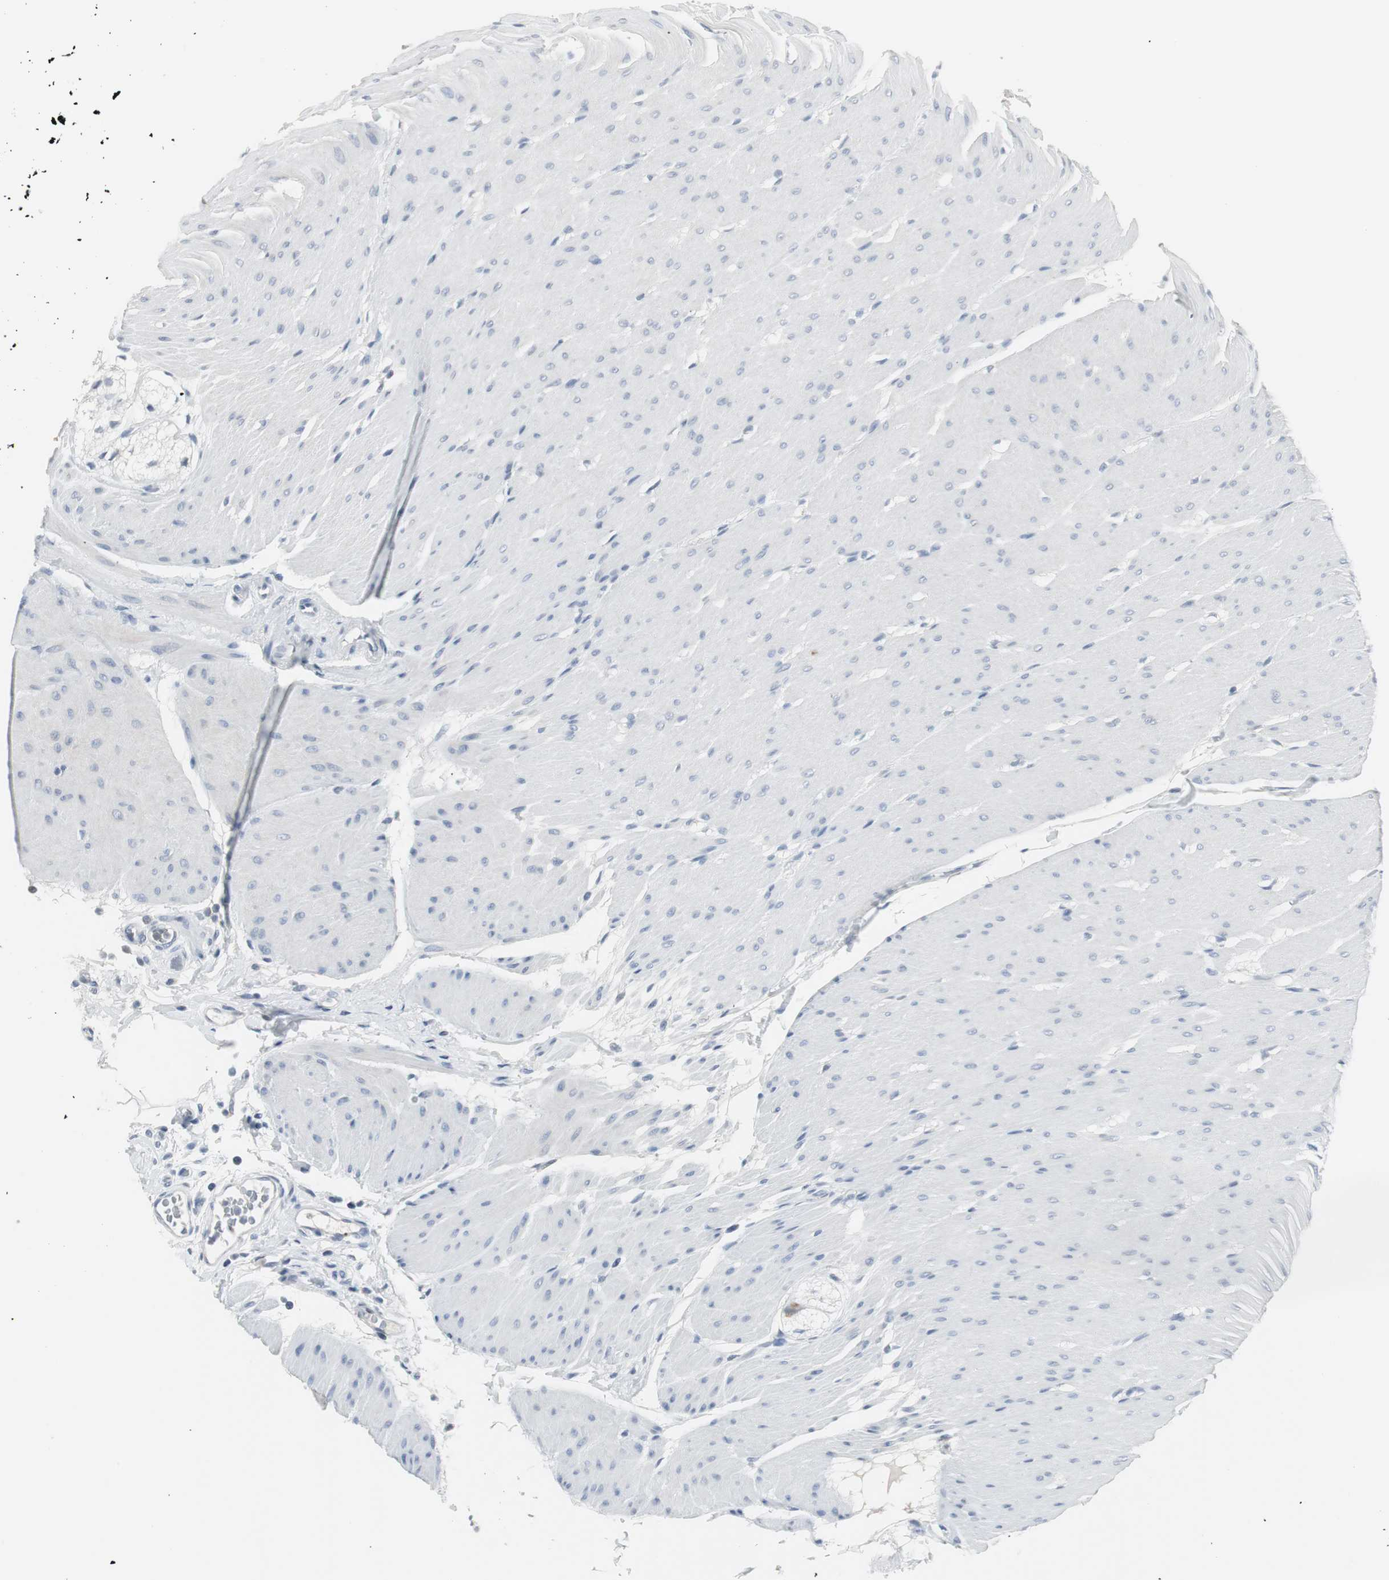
{"staining": {"intensity": "negative", "quantity": "none", "location": "none"}, "tissue": "colon", "cell_type": "Endothelial cells", "image_type": "normal", "snomed": [{"axis": "morphology", "description": "Normal tissue, NOS"}, {"axis": "topography", "description": "Smooth muscle"}, {"axis": "topography", "description": "Colon"}], "caption": "The image displays no significant positivity in endothelial cells of colon. (DAB (3,3'-diaminobenzidine) IHC, high magnification).", "gene": "PI15", "patient": {"sex": "male", "age": 67}}